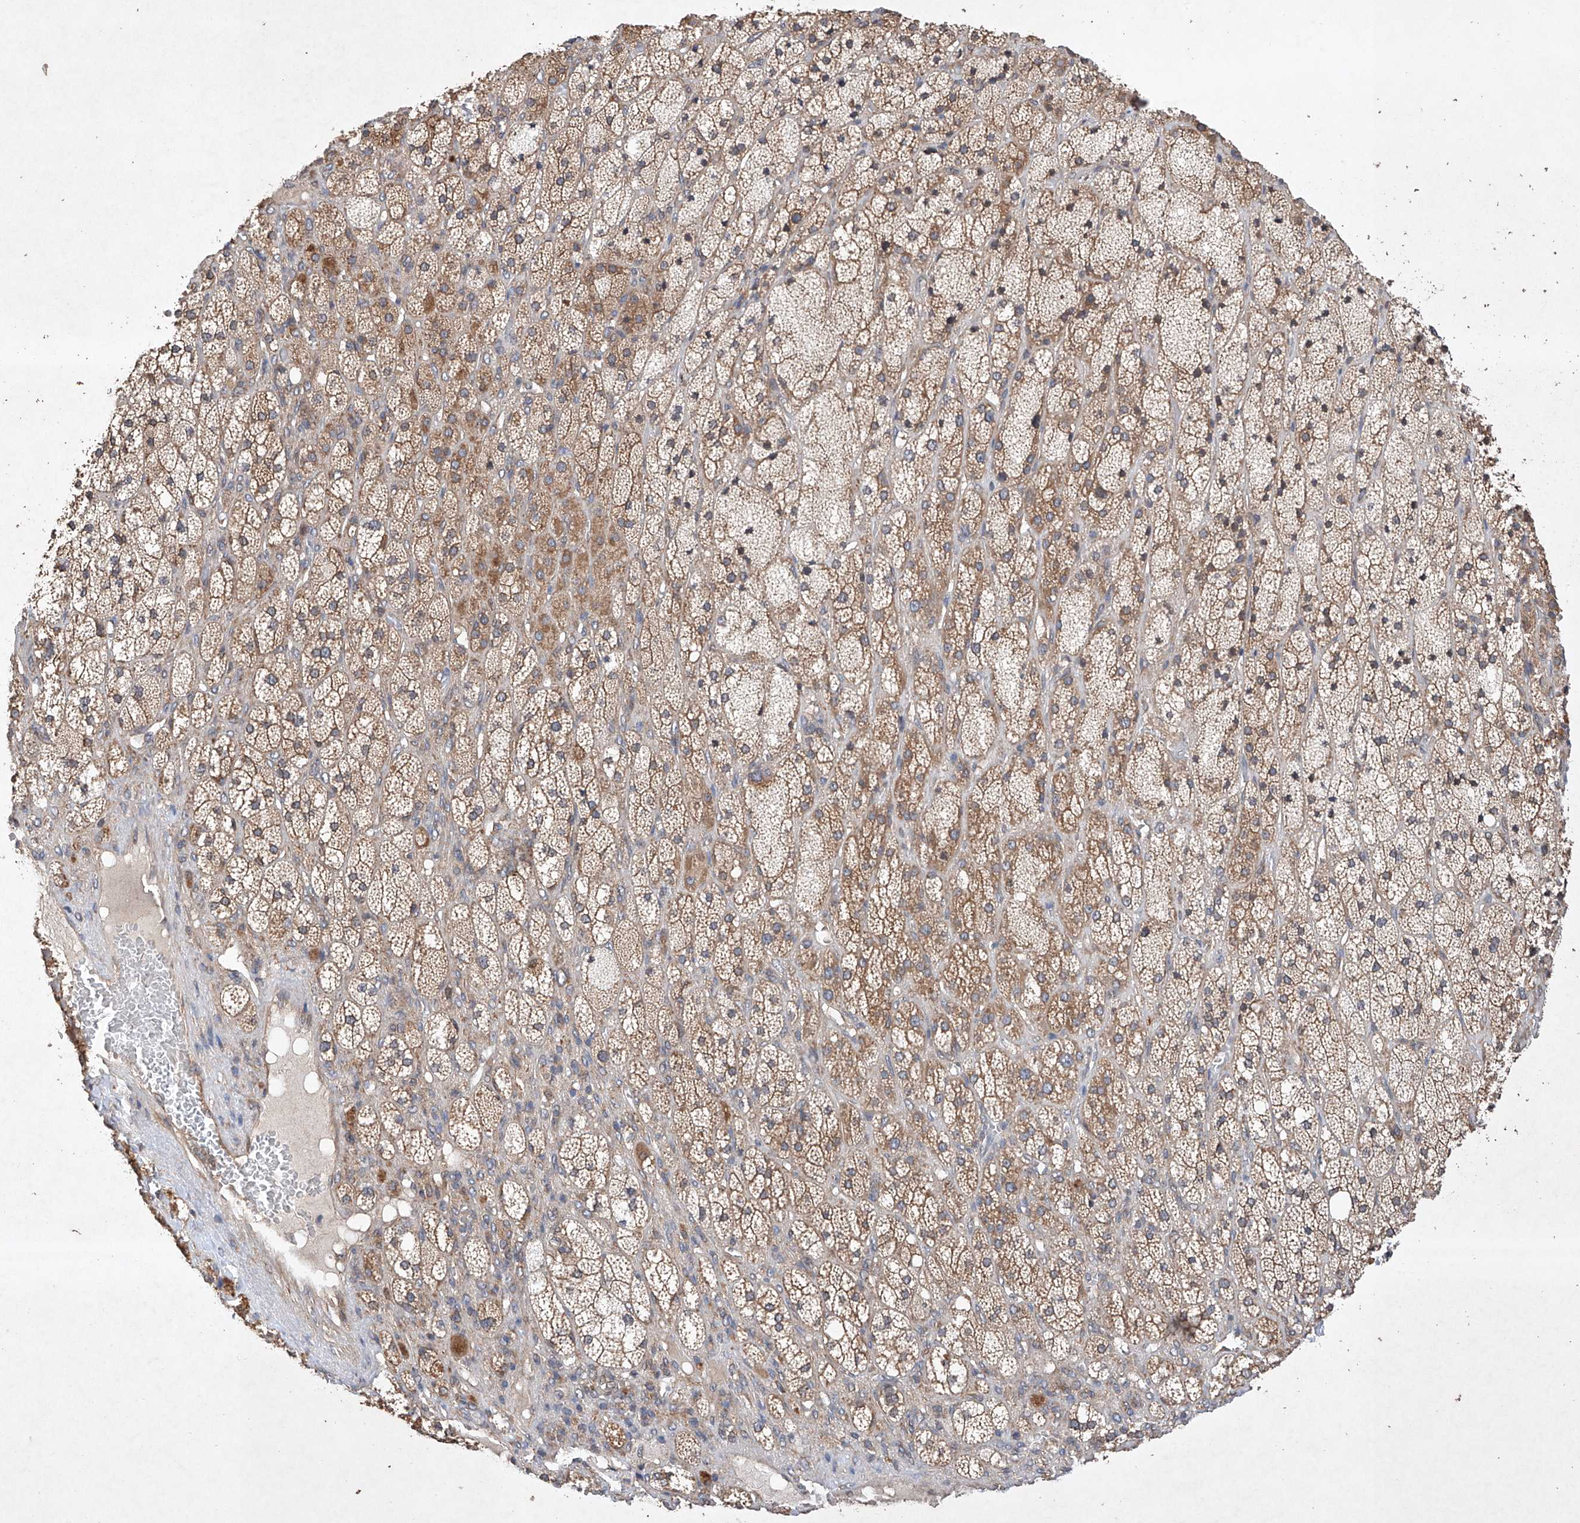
{"staining": {"intensity": "moderate", "quantity": "25%-75%", "location": "cytoplasmic/membranous"}, "tissue": "adrenal gland", "cell_type": "Glandular cells", "image_type": "normal", "snomed": [{"axis": "morphology", "description": "Normal tissue, NOS"}, {"axis": "topography", "description": "Adrenal gland"}], "caption": "Protein expression by IHC shows moderate cytoplasmic/membranous staining in approximately 25%-75% of glandular cells in benign adrenal gland.", "gene": "LURAP1", "patient": {"sex": "male", "age": 61}}